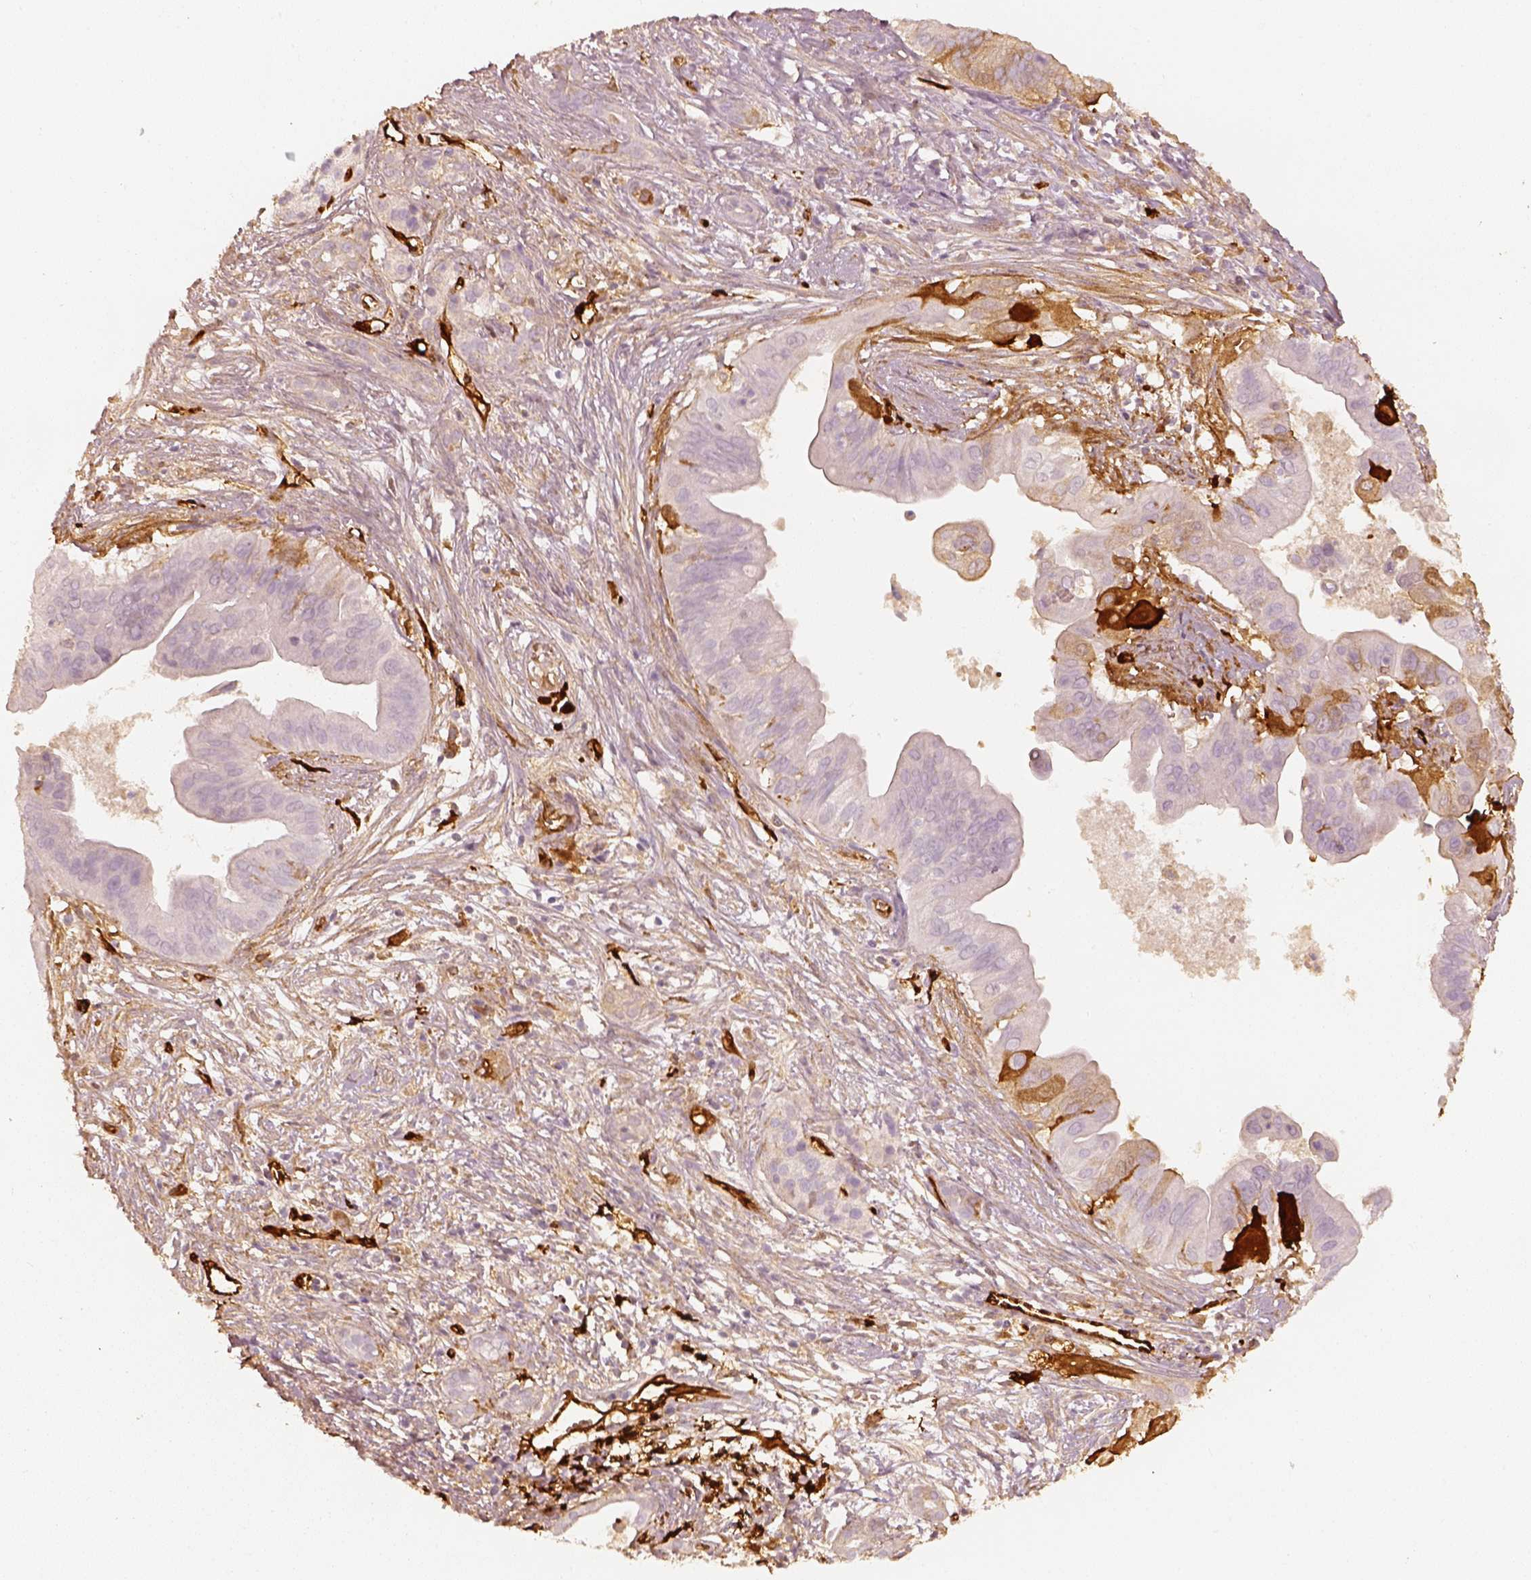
{"staining": {"intensity": "negative", "quantity": "none", "location": "none"}, "tissue": "pancreatic cancer", "cell_type": "Tumor cells", "image_type": "cancer", "snomed": [{"axis": "morphology", "description": "Adenocarcinoma, NOS"}, {"axis": "topography", "description": "Pancreas"}], "caption": "Adenocarcinoma (pancreatic) was stained to show a protein in brown. There is no significant positivity in tumor cells. (Brightfield microscopy of DAB (3,3'-diaminobenzidine) immunohistochemistry at high magnification).", "gene": "FSCN1", "patient": {"sex": "male", "age": 61}}